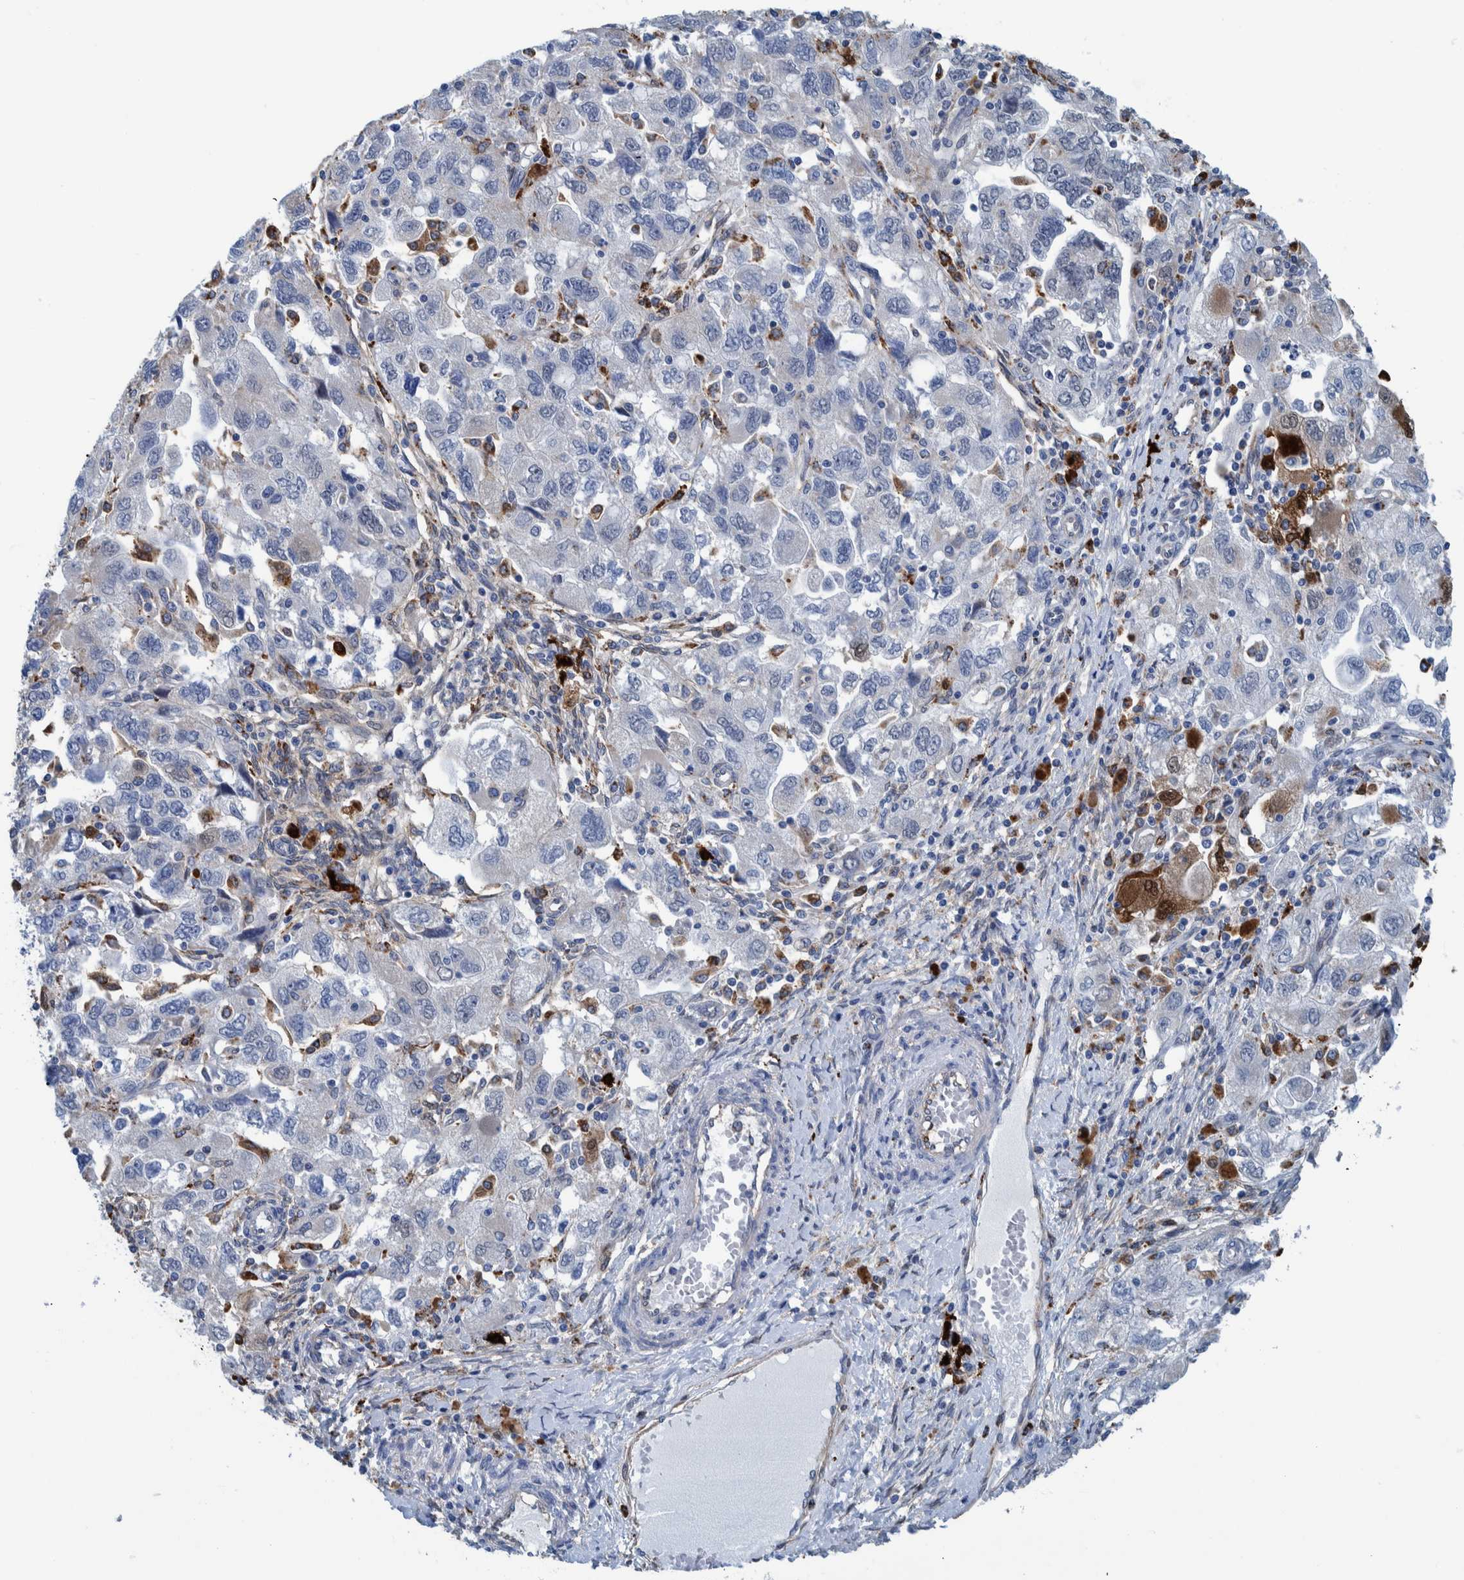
{"staining": {"intensity": "moderate", "quantity": "<25%", "location": "cytoplasmic/membranous,nuclear"}, "tissue": "ovarian cancer", "cell_type": "Tumor cells", "image_type": "cancer", "snomed": [{"axis": "morphology", "description": "Carcinoma, NOS"}, {"axis": "morphology", "description": "Cystadenocarcinoma, serous, NOS"}, {"axis": "topography", "description": "Ovary"}], "caption": "Immunohistochemistry (IHC) histopathology image of neoplastic tissue: human ovarian cancer (carcinoma) stained using IHC reveals low levels of moderate protein expression localized specifically in the cytoplasmic/membranous and nuclear of tumor cells, appearing as a cytoplasmic/membranous and nuclear brown color.", "gene": "IDO1", "patient": {"sex": "female", "age": 69}}